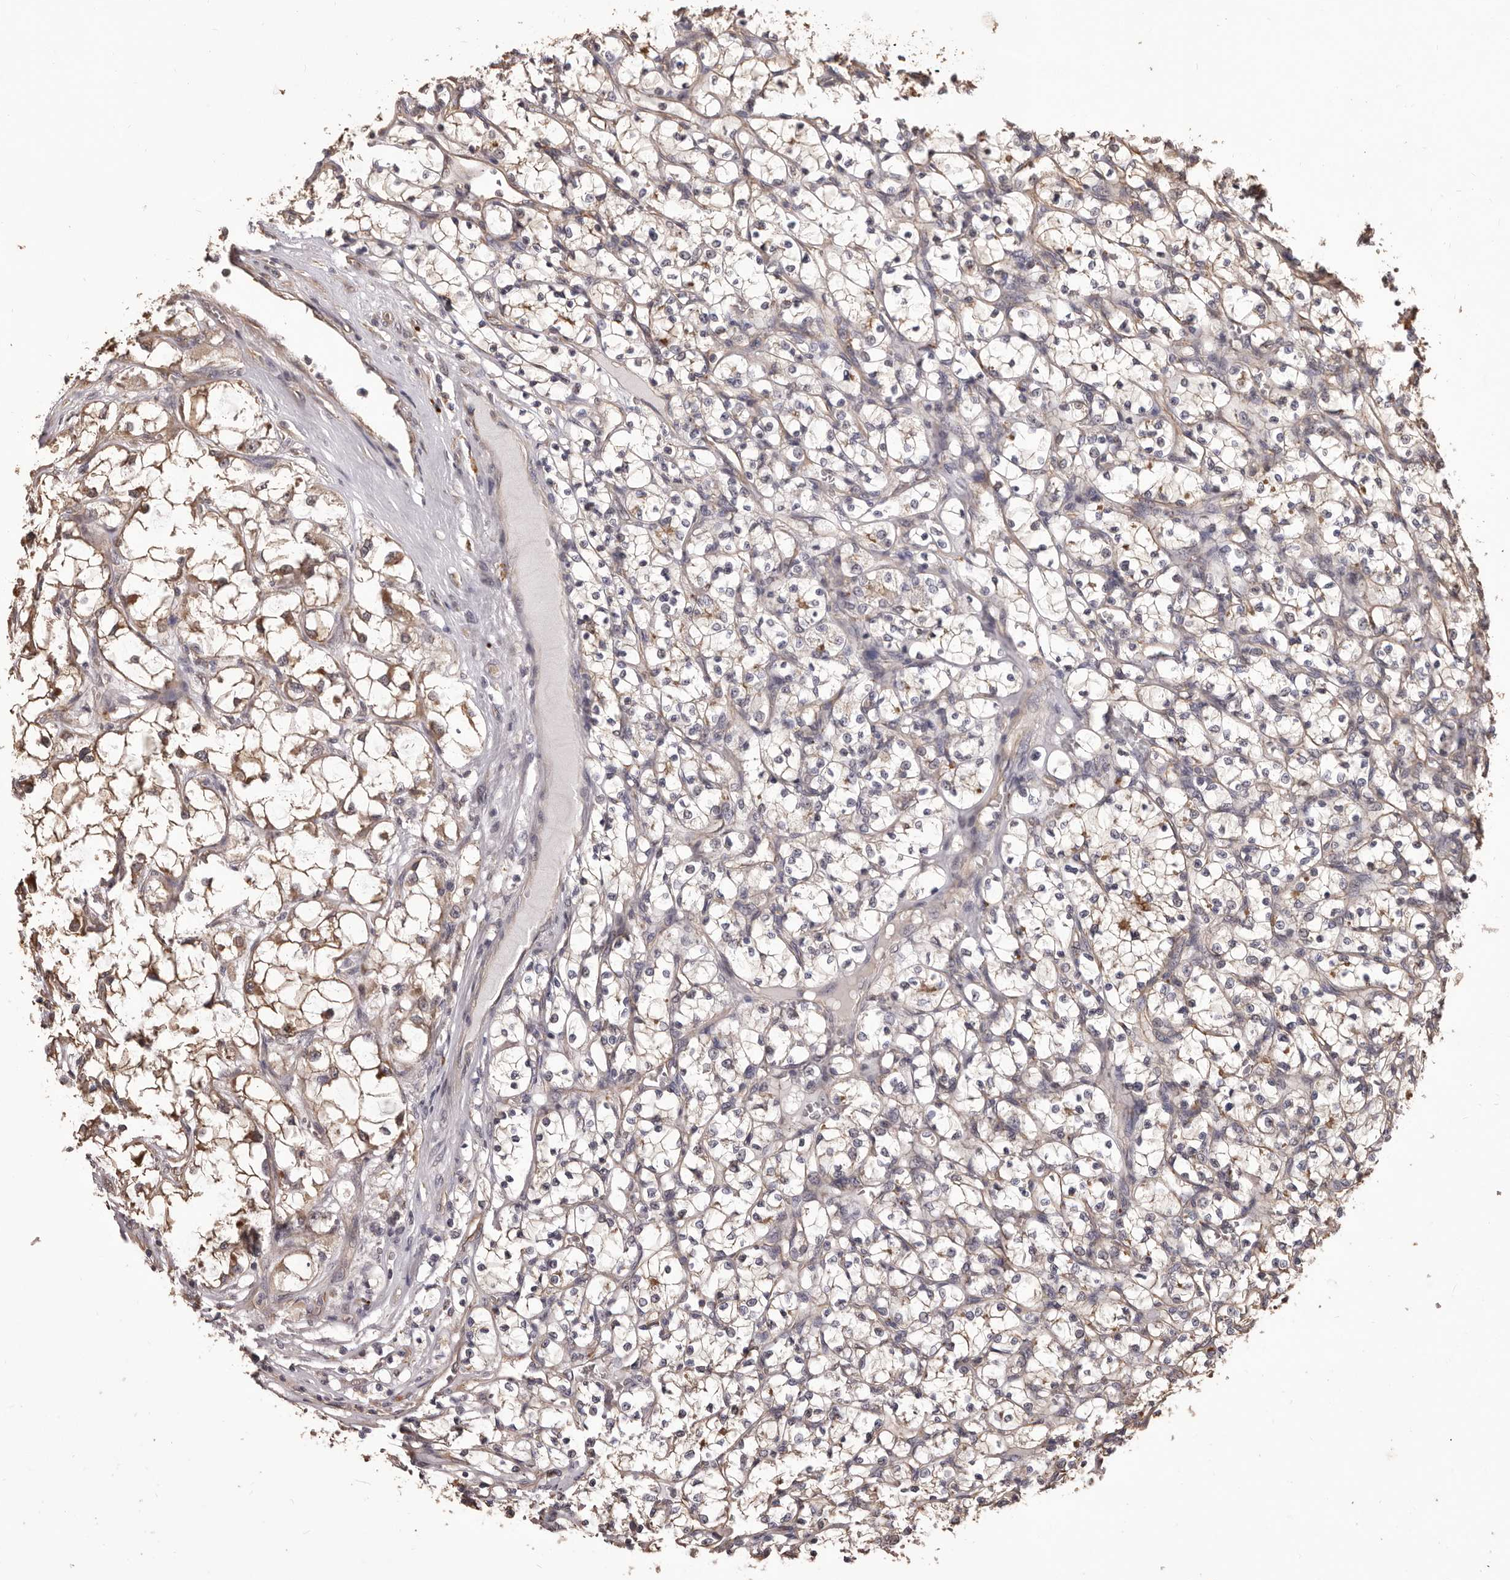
{"staining": {"intensity": "weak", "quantity": "<25%", "location": "cytoplasmic/membranous"}, "tissue": "renal cancer", "cell_type": "Tumor cells", "image_type": "cancer", "snomed": [{"axis": "morphology", "description": "Adenocarcinoma, NOS"}, {"axis": "topography", "description": "Kidney"}], "caption": "High power microscopy image of an IHC histopathology image of renal cancer, revealing no significant positivity in tumor cells.", "gene": "ALPK1", "patient": {"sex": "female", "age": 69}}